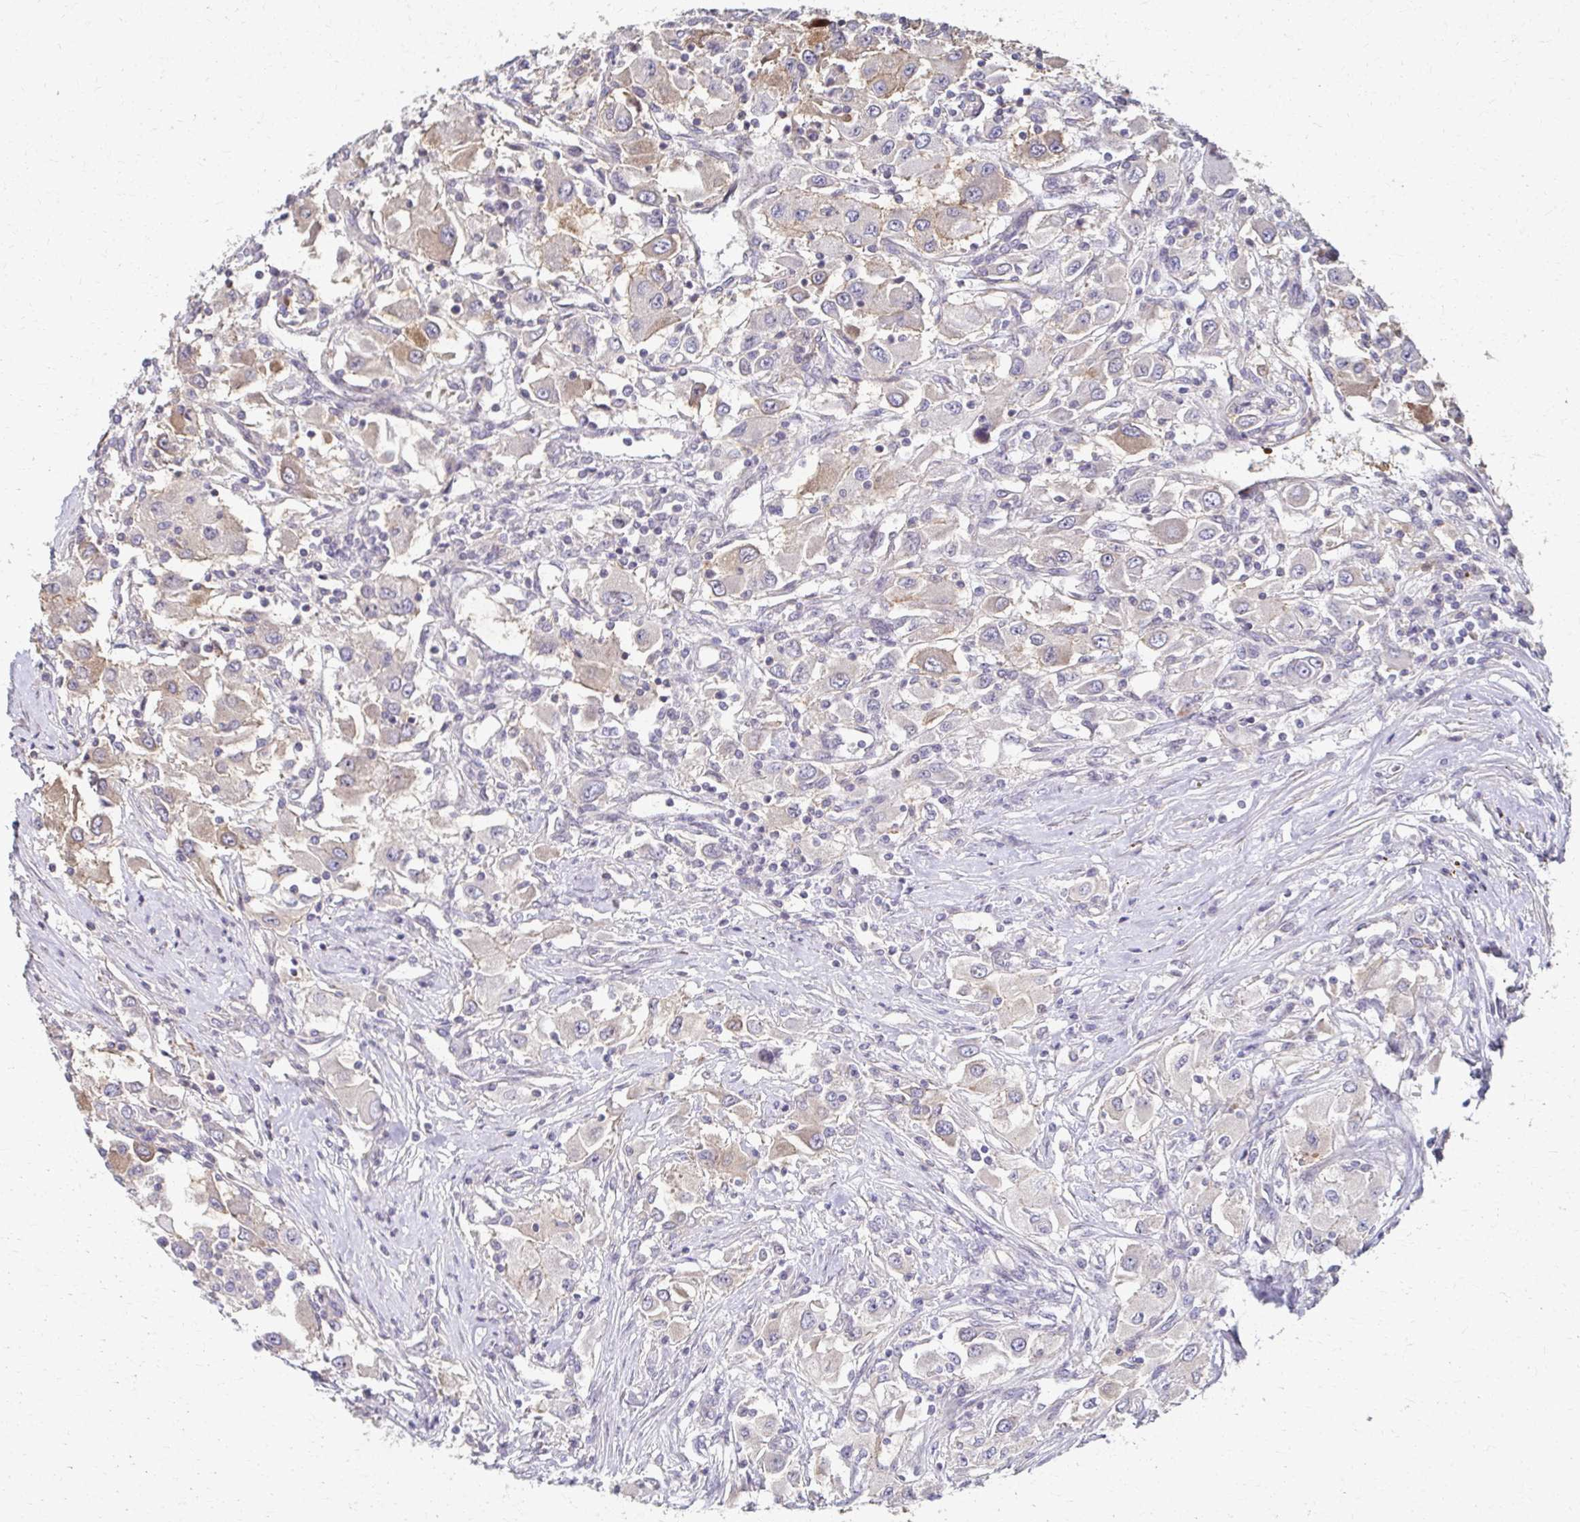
{"staining": {"intensity": "weak", "quantity": "<25%", "location": "cytoplasmic/membranous"}, "tissue": "renal cancer", "cell_type": "Tumor cells", "image_type": "cancer", "snomed": [{"axis": "morphology", "description": "Adenocarcinoma, NOS"}, {"axis": "topography", "description": "Kidney"}], "caption": "The image exhibits no significant expression in tumor cells of renal cancer (adenocarcinoma).", "gene": "EOLA2", "patient": {"sex": "female", "age": 67}}